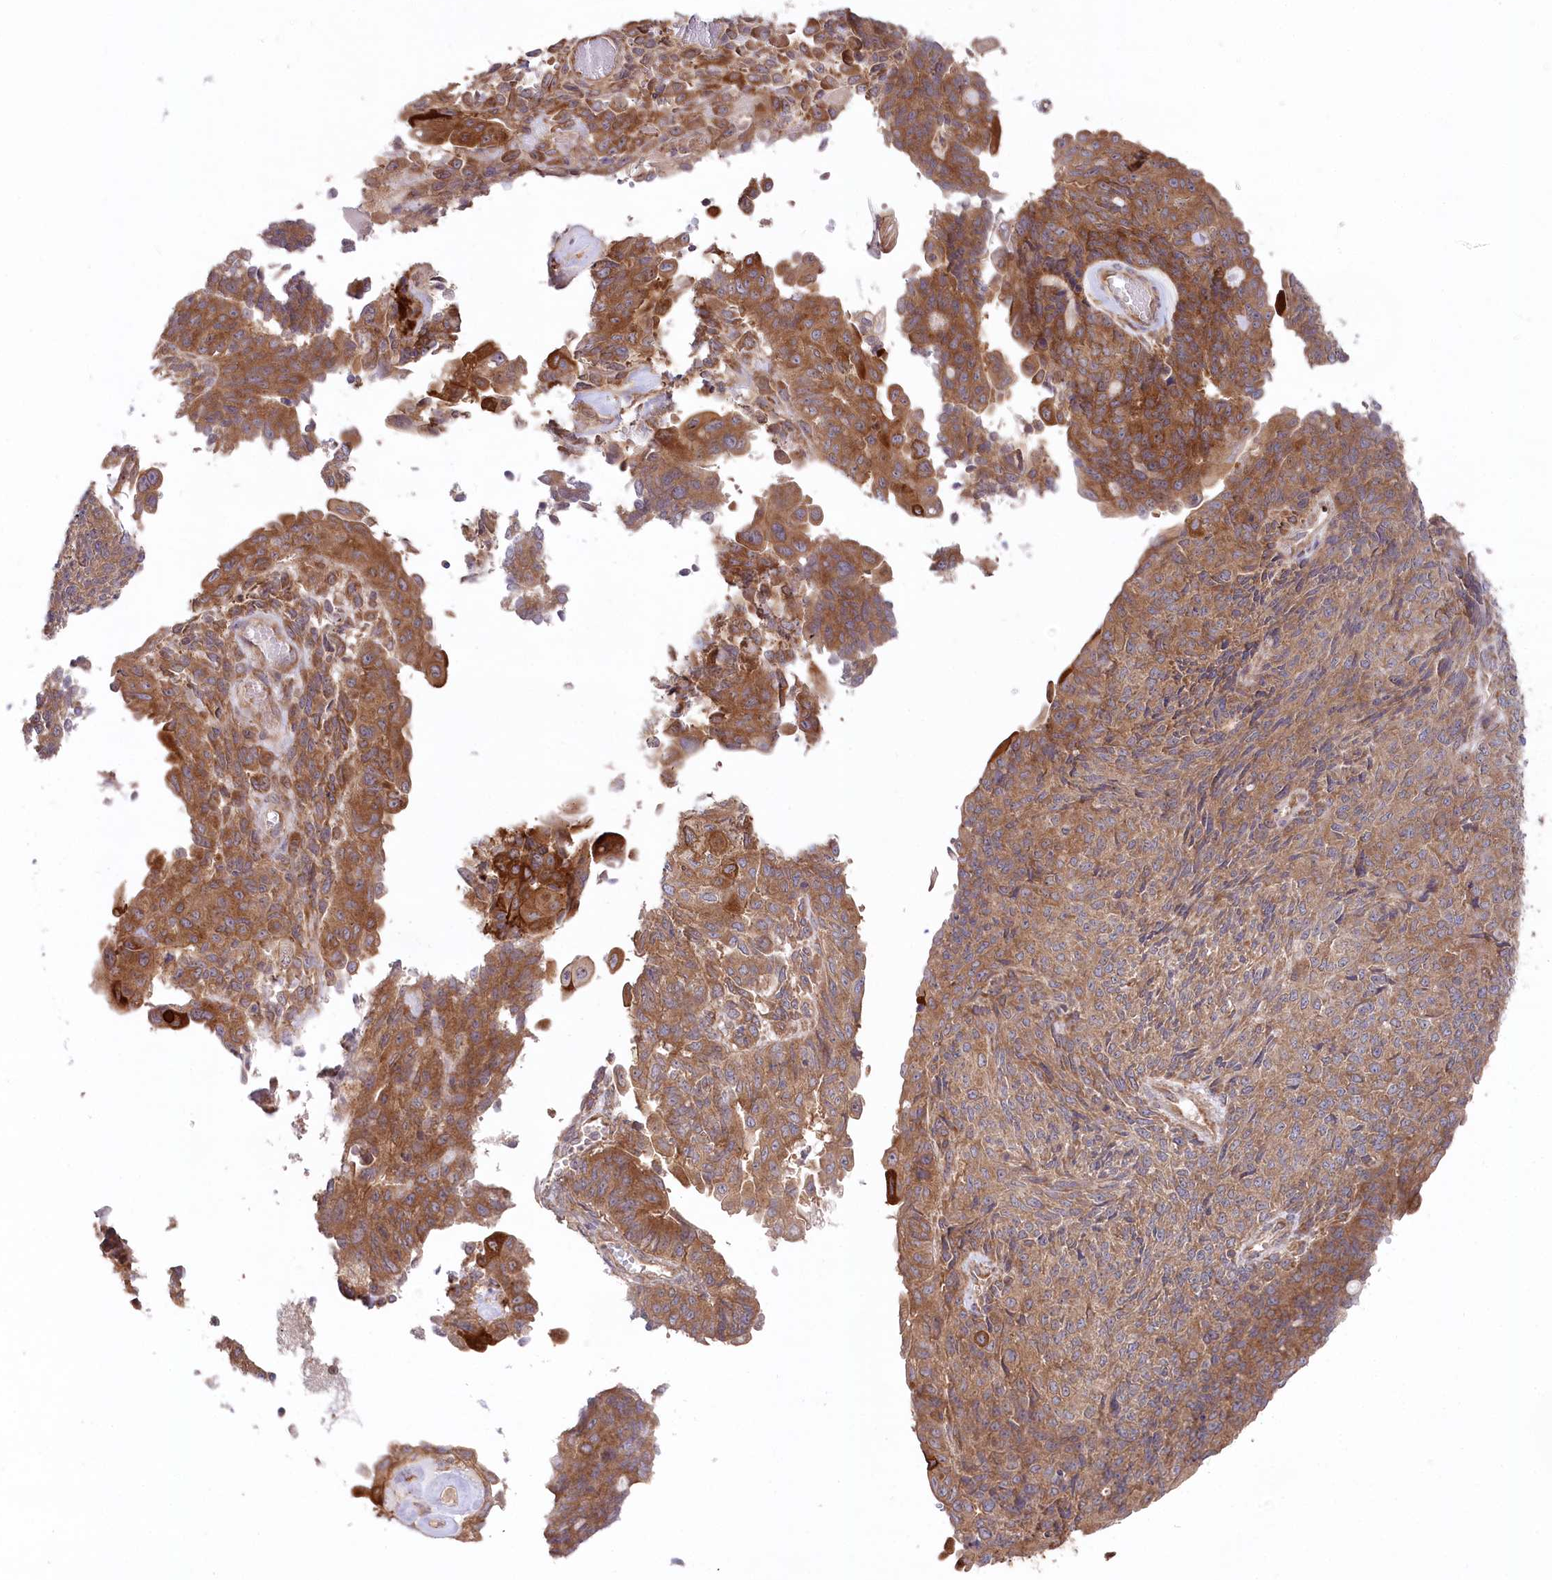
{"staining": {"intensity": "moderate", "quantity": ">75%", "location": "cytoplasmic/membranous"}, "tissue": "endometrial cancer", "cell_type": "Tumor cells", "image_type": "cancer", "snomed": [{"axis": "morphology", "description": "Adenocarcinoma, NOS"}, {"axis": "topography", "description": "Endometrium"}], "caption": "Protein expression analysis of human endometrial cancer reveals moderate cytoplasmic/membranous staining in about >75% of tumor cells. The staining was performed using DAB, with brown indicating positive protein expression. Nuclei are stained blue with hematoxylin.", "gene": "PPP1R21", "patient": {"sex": "female", "age": 32}}